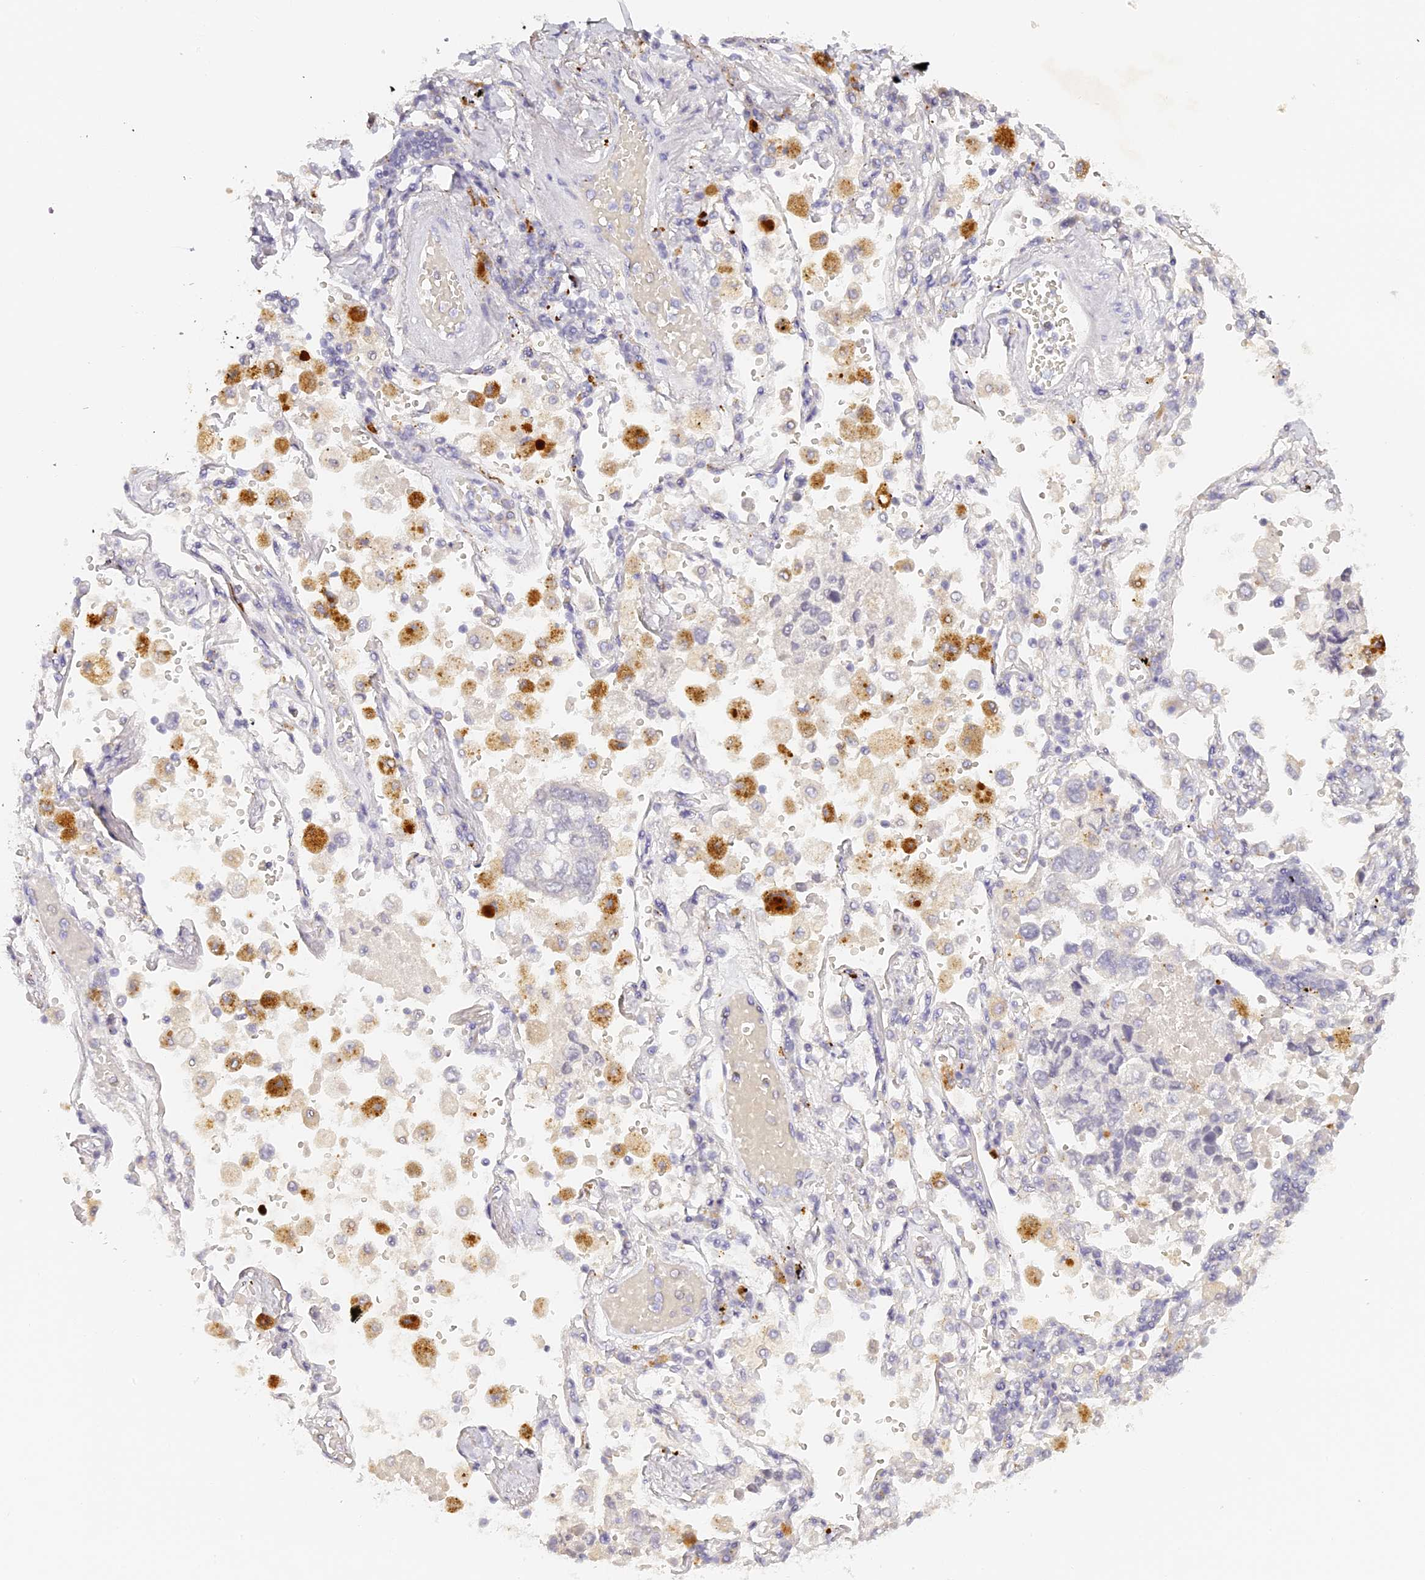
{"staining": {"intensity": "negative", "quantity": "none", "location": "none"}, "tissue": "lung cancer", "cell_type": "Tumor cells", "image_type": "cancer", "snomed": [{"axis": "morphology", "description": "Adenocarcinoma, NOS"}, {"axis": "topography", "description": "Lung"}], "caption": "DAB immunohistochemical staining of adenocarcinoma (lung) reveals no significant expression in tumor cells. Nuclei are stained in blue.", "gene": "ELL3", "patient": {"sex": "male", "age": 63}}